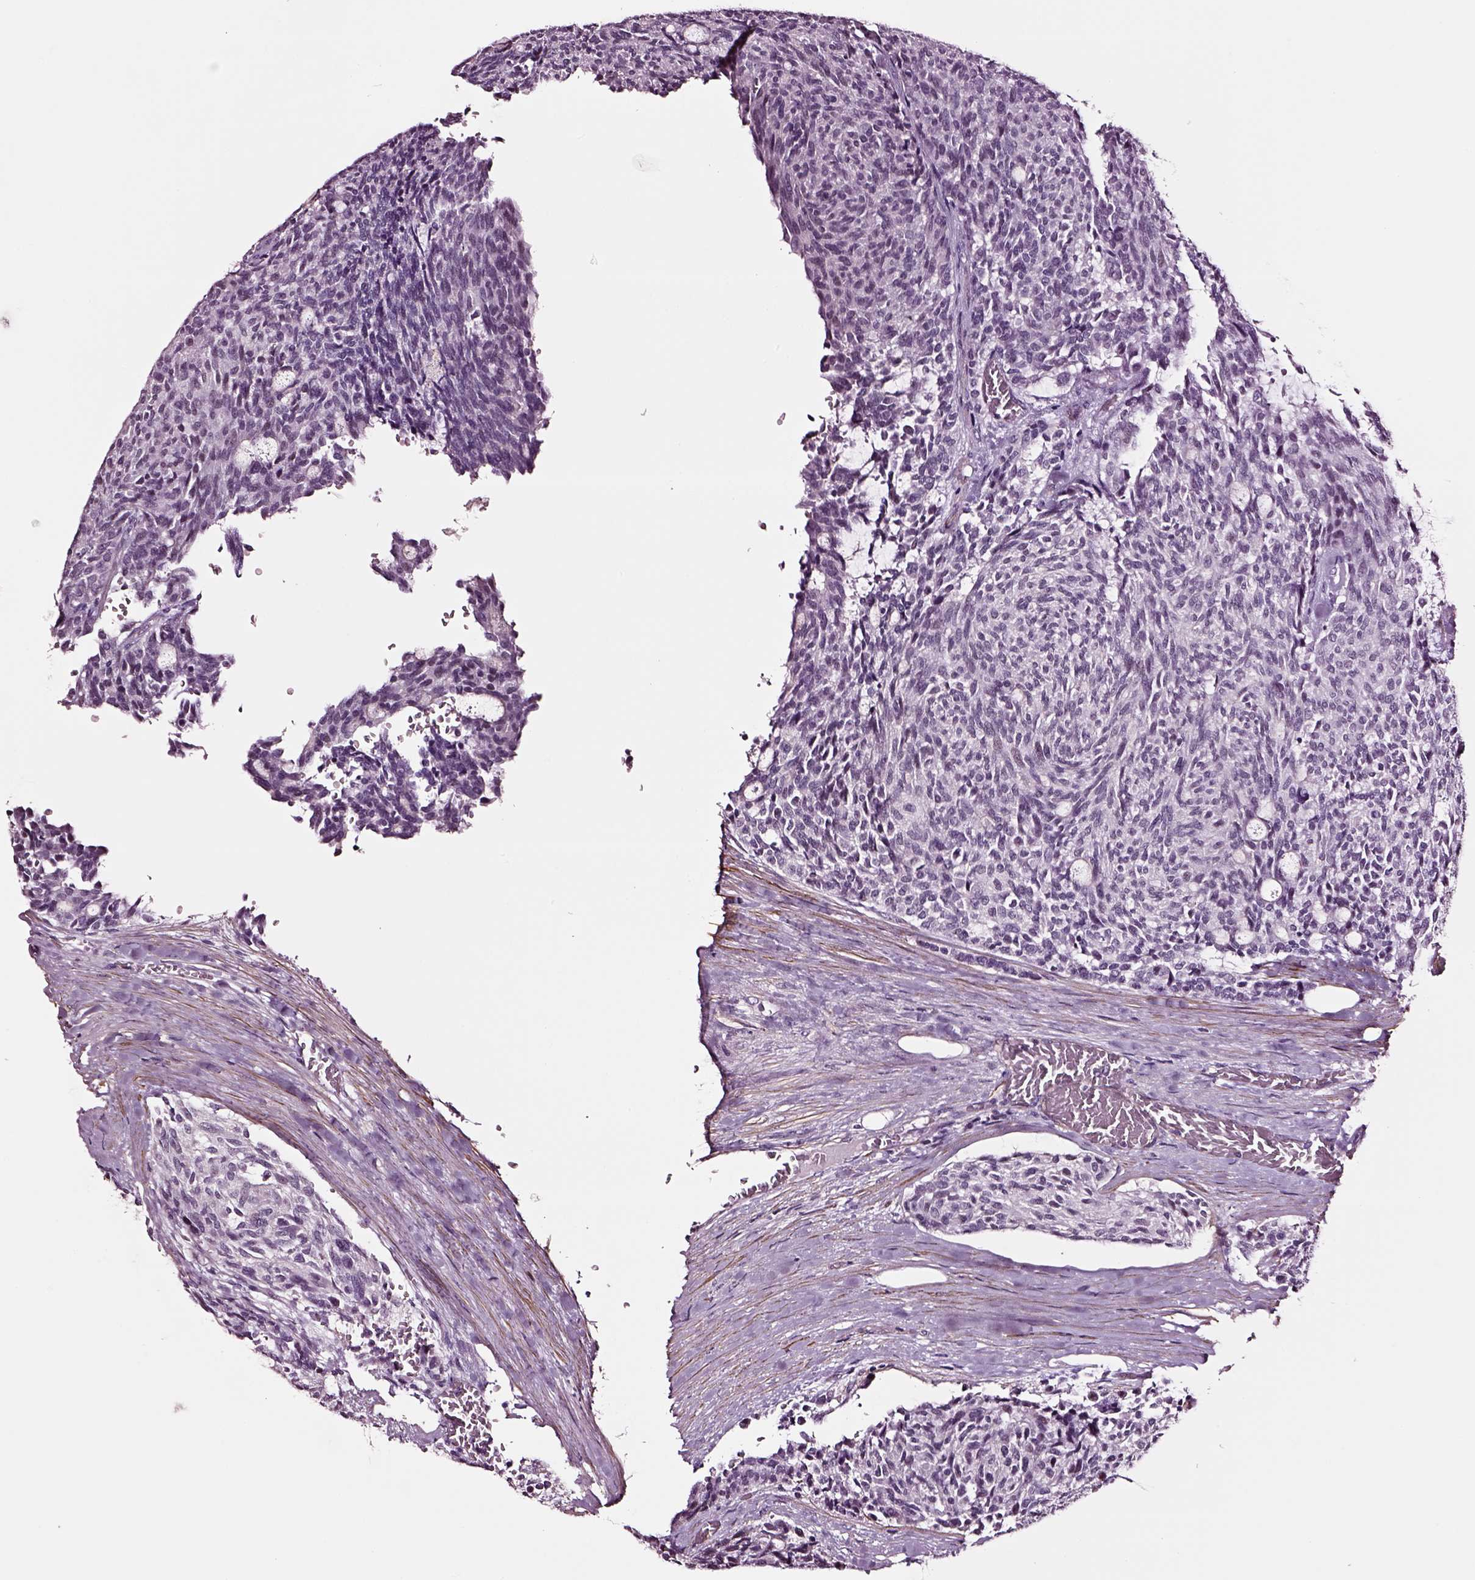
{"staining": {"intensity": "negative", "quantity": "none", "location": "none"}, "tissue": "carcinoid", "cell_type": "Tumor cells", "image_type": "cancer", "snomed": [{"axis": "morphology", "description": "Carcinoid, malignant, NOS"}, {"axis": "topography", "description": "Pancreas"}], "caption": "Malignant carcinoid was stained to show a protein in brown. There is no significant staining in tumor cells. (Brightfield microscopy of DAB (3,3'-diaminobenzidine) immunohistochemistry (IHC) at high magnification).", "gene": "SOX10", "patient": {"sex": "female", "age": 54}}